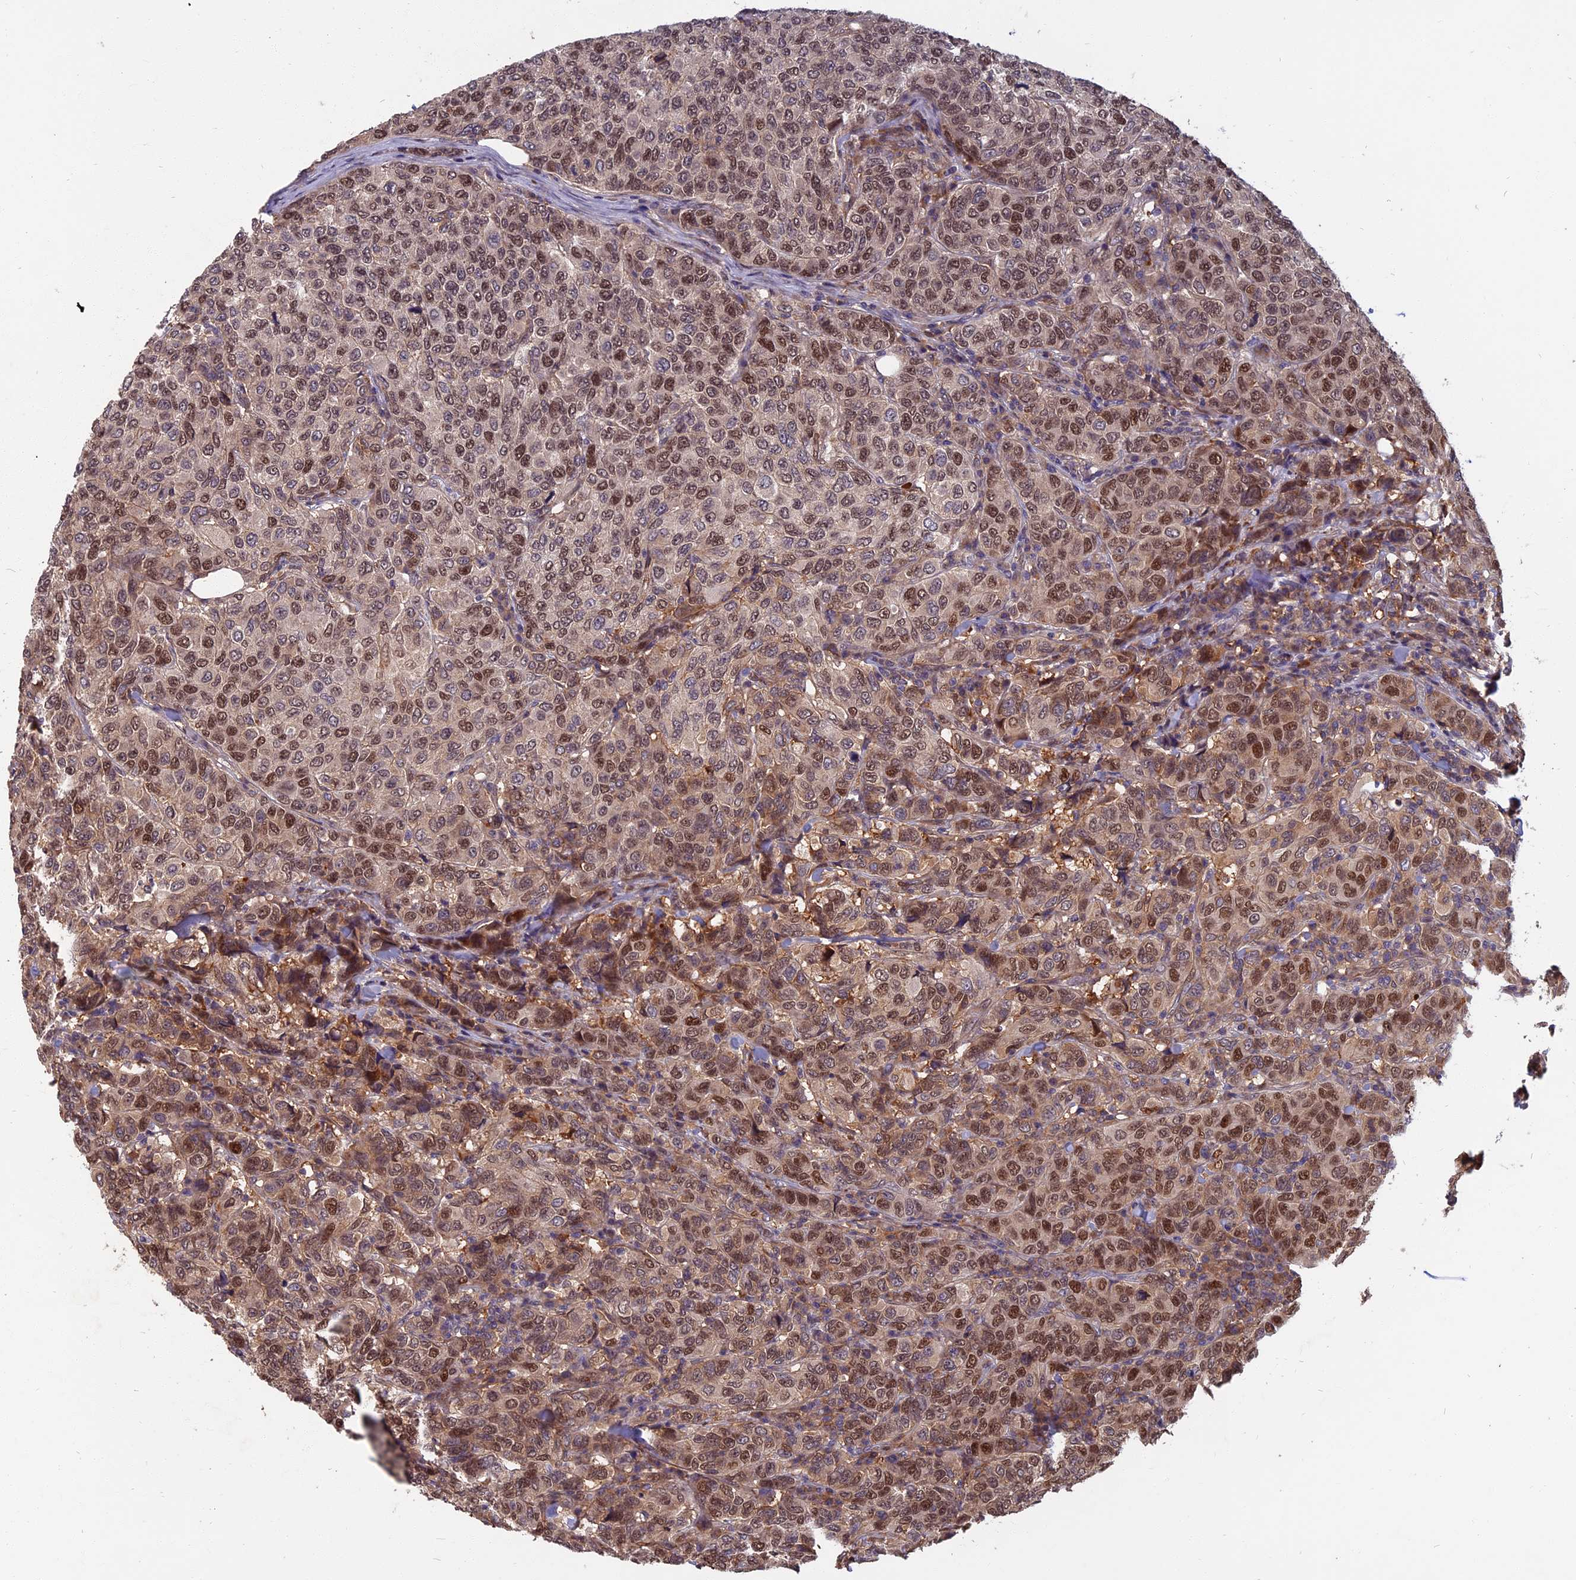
{"staining": {"intensity": "moderate", "quantity": ">75%", "location": "nuclear"}, "tissue": "breast cancer", "cell_type": "Tumor cells", "image_type": "cancer", "snomed": [{"axis": "morphology", "description": "Duct carcinoma"}, {"axis": "topography", "description": "Breast"}], "caption": "This image demonstrates breast infiltrating ductal carcinoma stained with immunohistochemistry to label a protein in brown. The nuclear of tumor cells show moderate positivity for the protein. Nuclei are counter-stained blue.", "gene": "SPG11", "patient": {"sex": "female", "age": 55}}